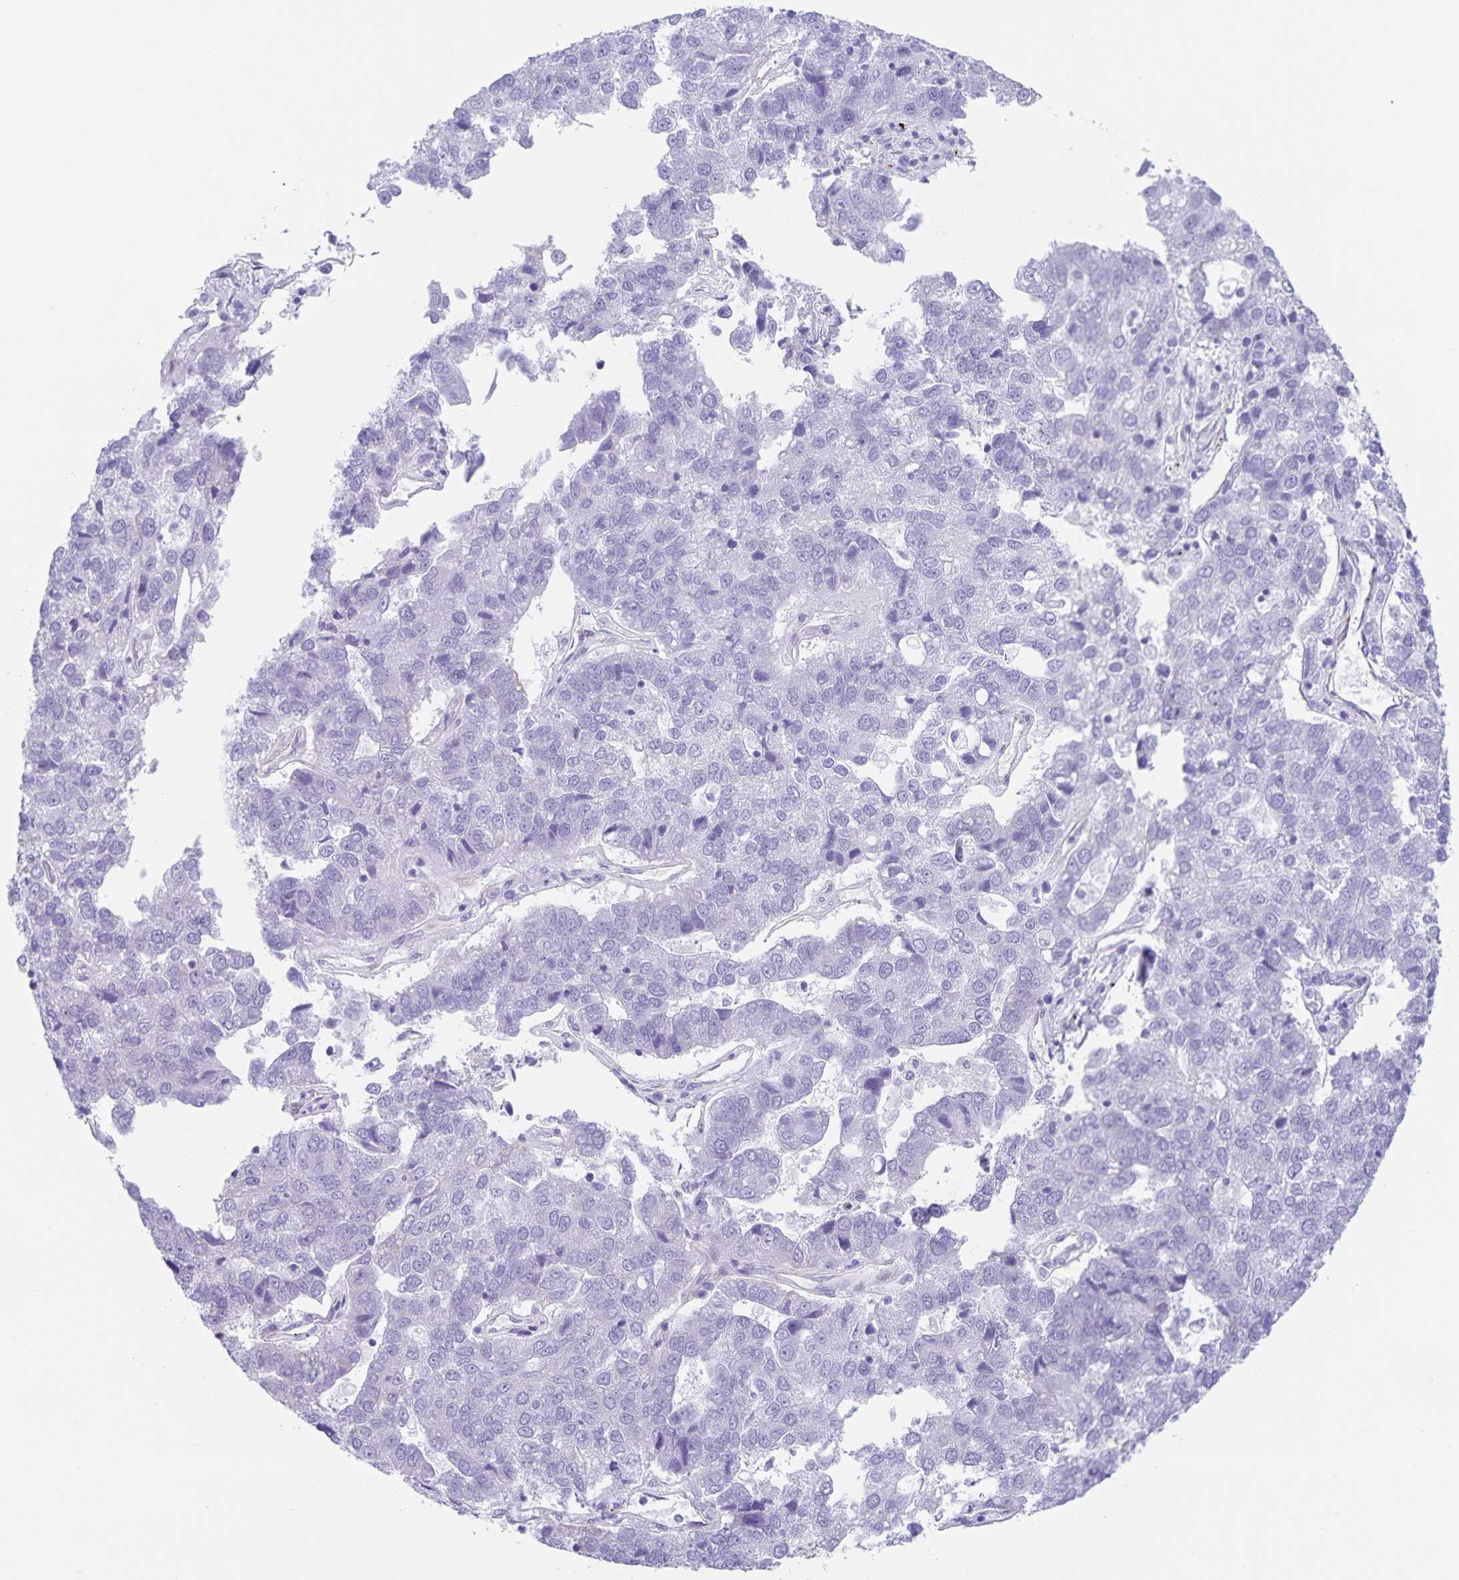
{"staining": {"intensity": "negative", "quantity": "none", "location": "none"}, "tissue": "pancreatic cancer", "cell_type": "Tumor cells", "image_type": "cancer", "snomed": [{"axis": "morphology", "description": "Adenocarcinoma, NOS"}, {"axis": "topography", "description": "Pancreas"}], "caption": "IHC histopathology image of human pancreatic cancer stained for a protein (brown), which exhibits no staining in tumor cells.", "gene": "SYNM", "patient": {"sex": "female", "age": 61}}